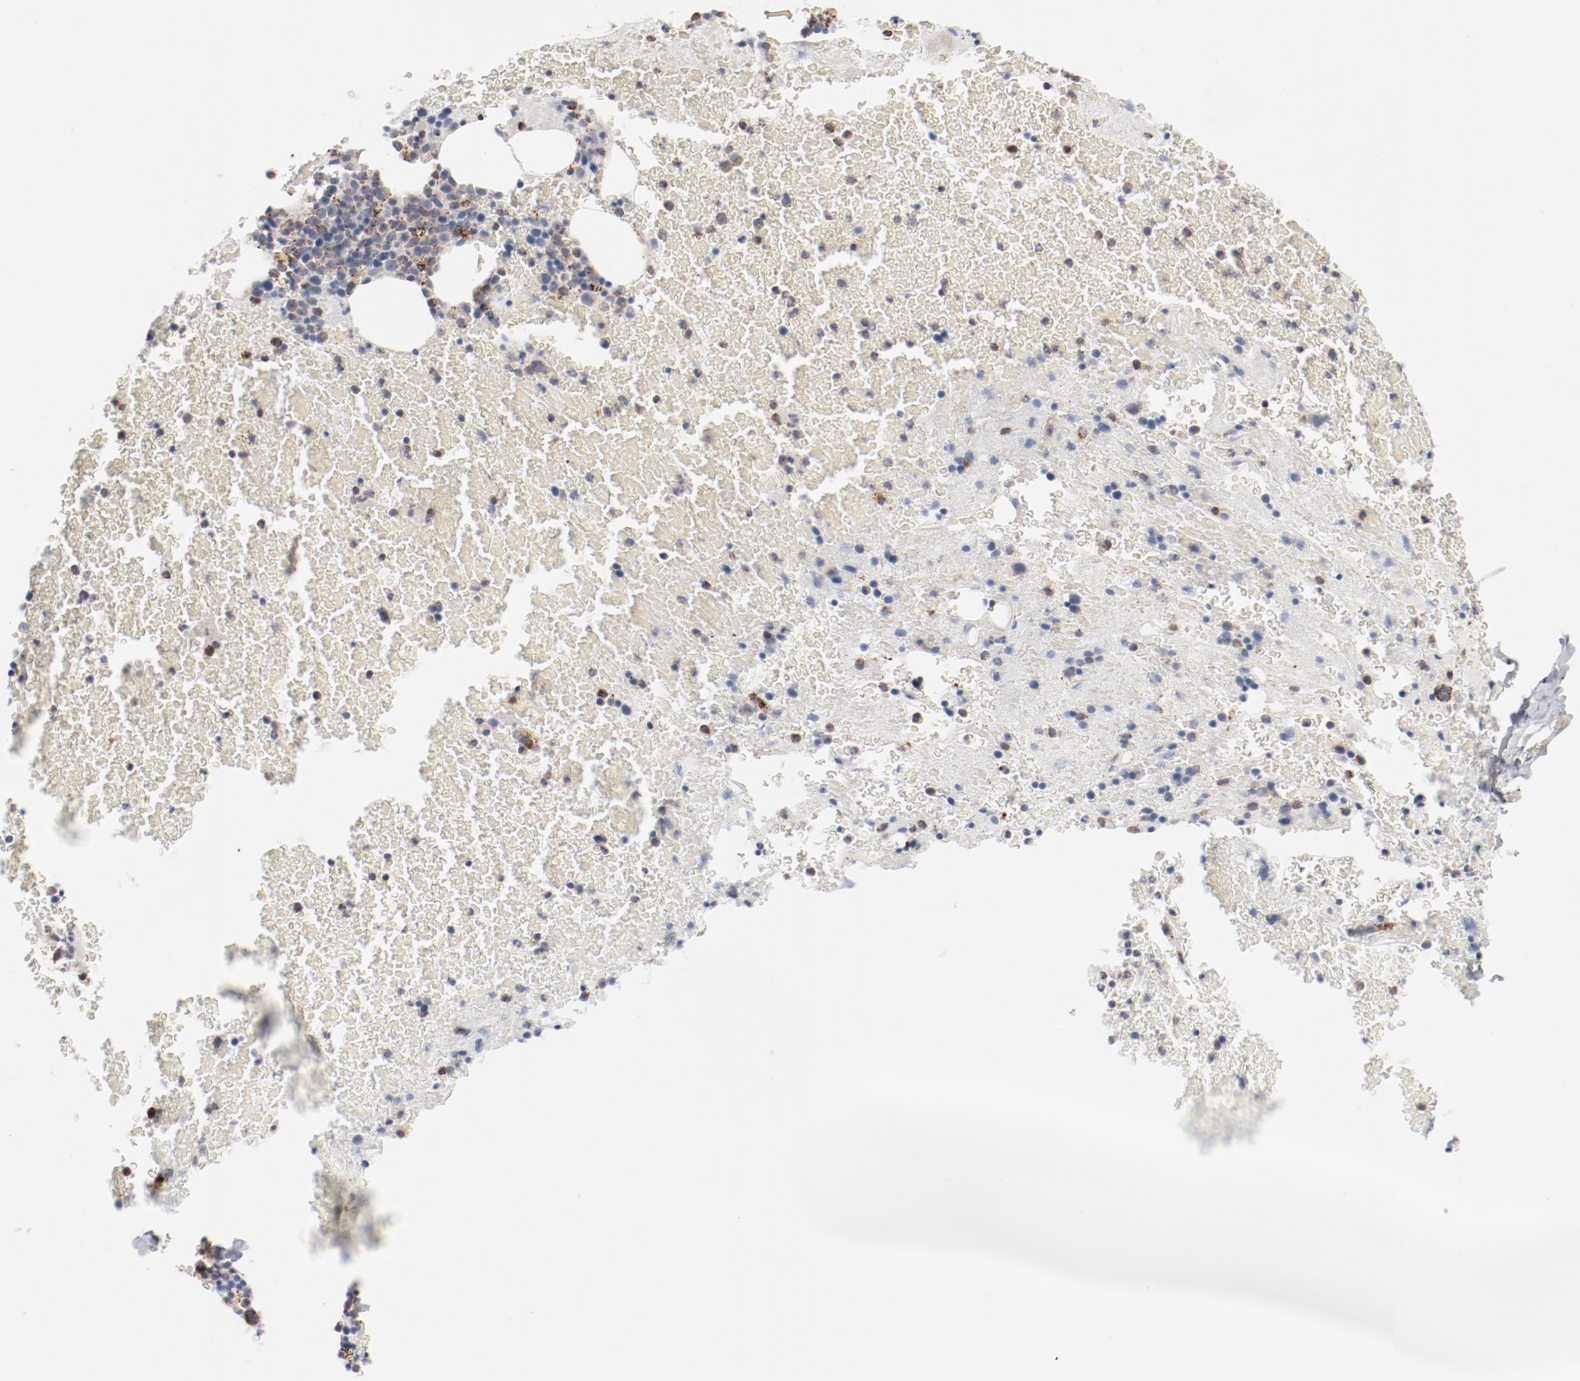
{"staining": {"intensity": "moderate", "quantity": "25%-75%", "location": "cytoplasmic/membranous"}, "tissue": "bone marrow", "cell_type": "Hematopoietic cells", "image_type": "normal", "snomed": [{"axis": "morphology", "description": "Normal tissue, NOS"}, {"axis": "topography", "description": "Bone marrow"}], "caption": "Brown immunohistochemical staining in benign bone marrow displays moderate cytoplasmic/membranous expression in about 25%-75% of hematopoietic cells. The protein is stained brown, and the nuclei are stained in blue (DAB IHC with brightfield microscopy, high magnification).", "gene": "SETD3", "patient": {"sex": "male", "age": 76}}